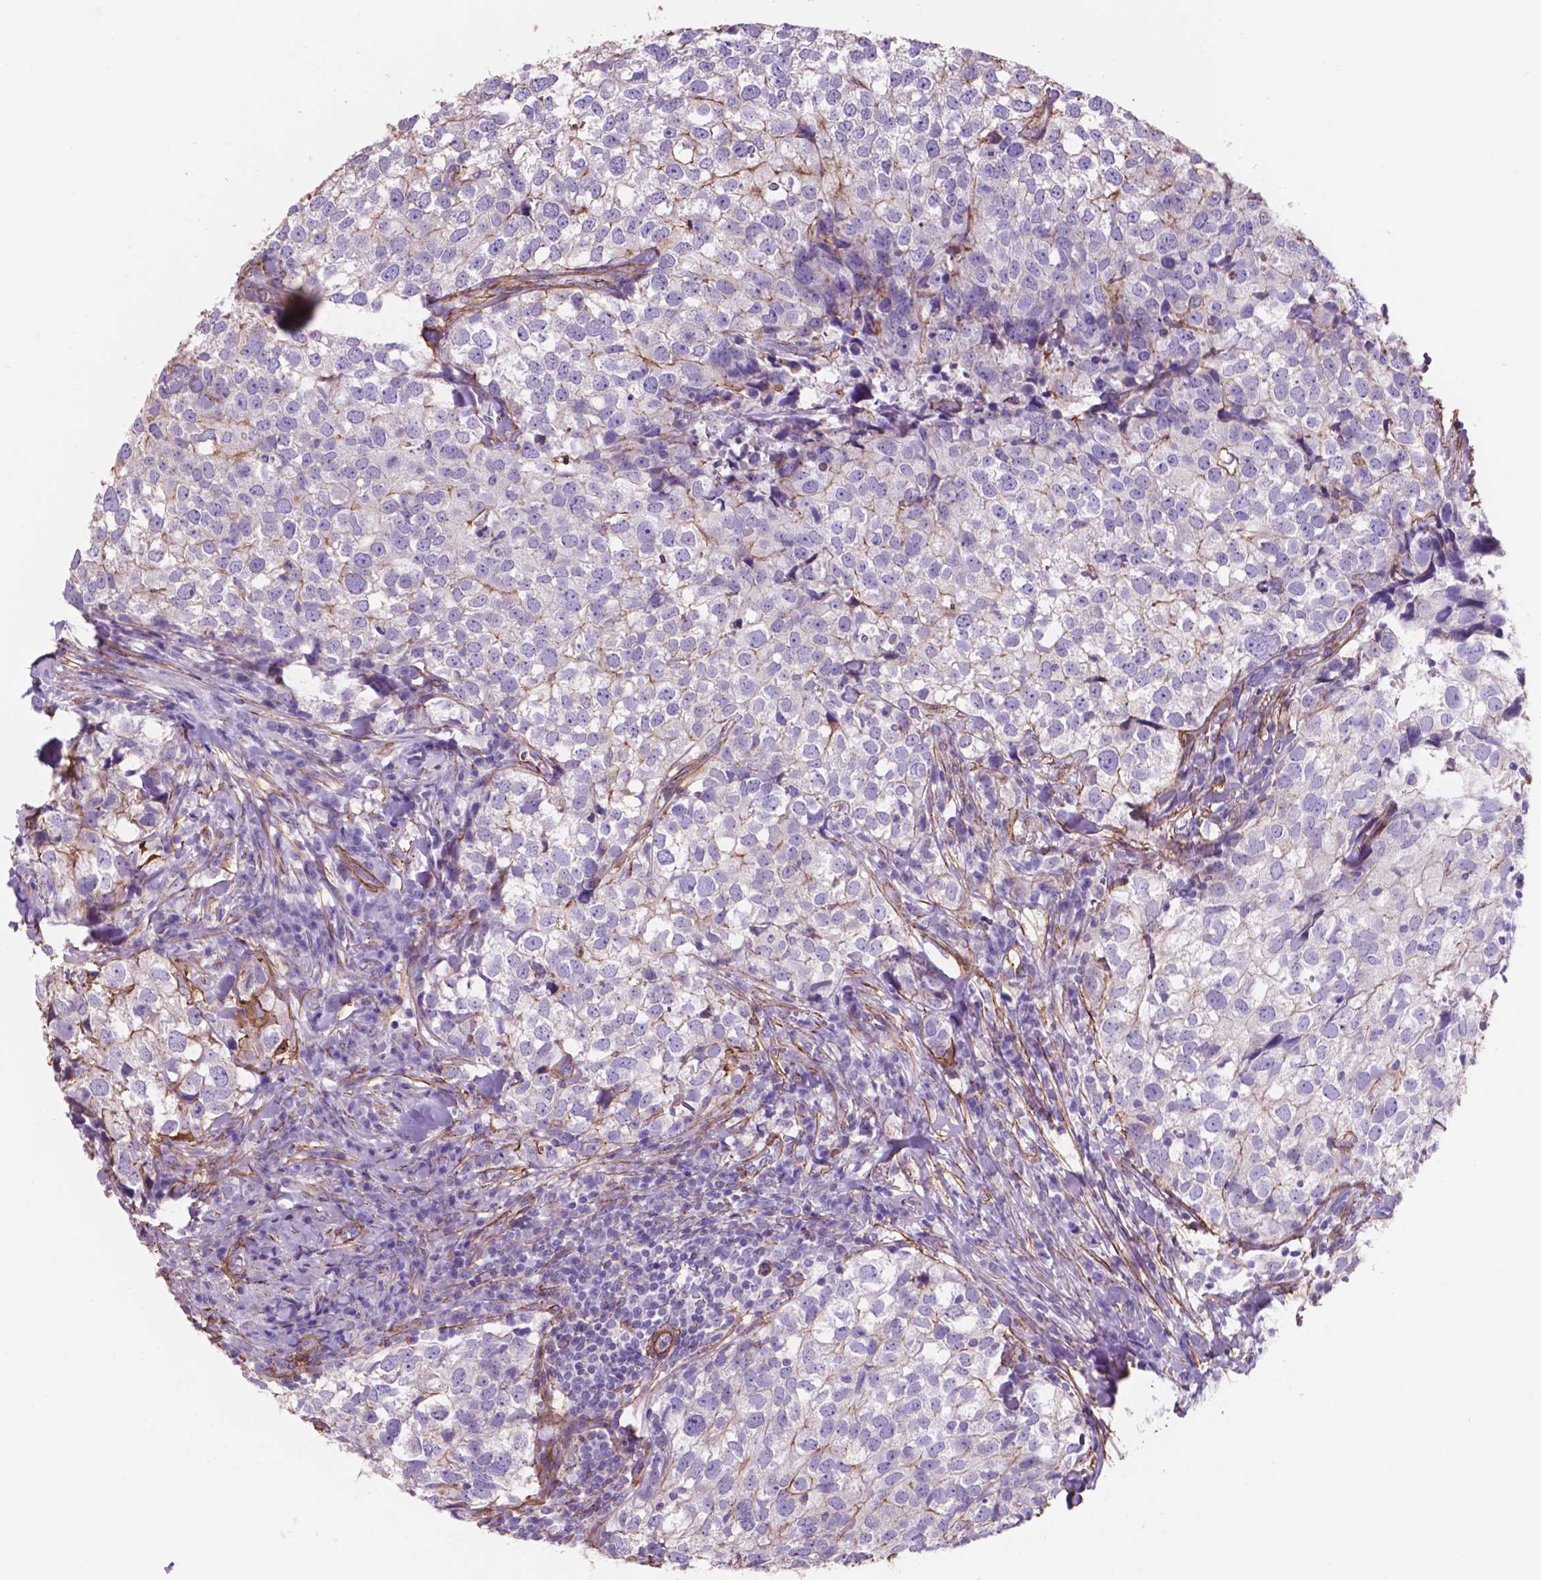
{"staining": {"intensity": "negative", "quantity": "none", "location": "none"}, "tissue": "breast cancer", "cell_type": "Tumor cells", "image_type": "cancer", "snomed": [{"axis": "morphology", "description": "Duct carcinoma"}, {"axis": "topography", "description": "Breast"}], "caption": "Tumor cells show no significant expression in breast cancer (infiltrating ductal carcinoma).", "gene": "TOR2A", "patient": {"sex": "female", "age": 30}}